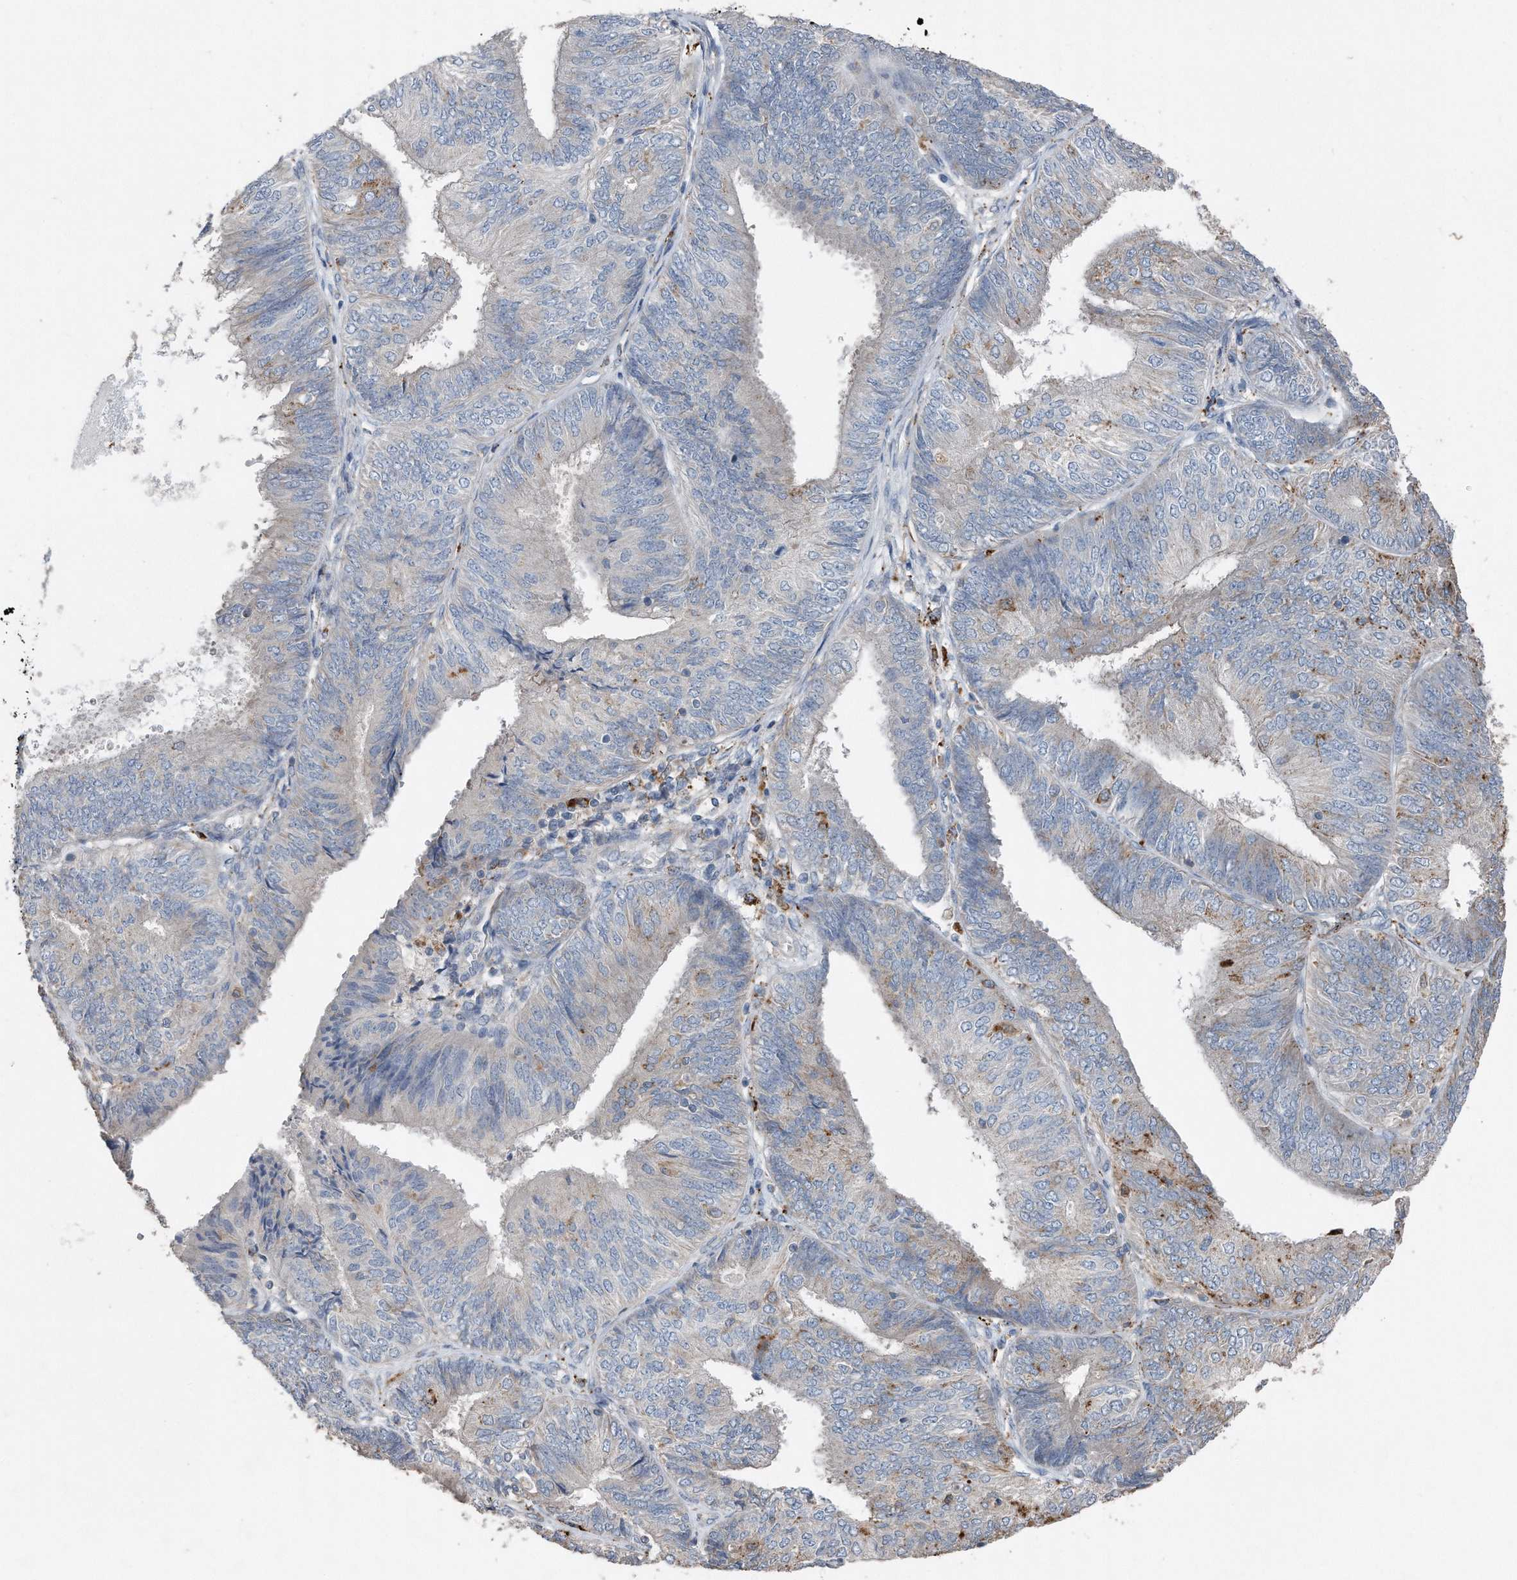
{"staining": {"intensity": "moderate", "quantity": "<25%", "location": "cytoplasmic/membranous"}, "tissue": "endometrial cancer", "cell_type": "Tumor cells", "image_type": "cancer", "snomed": [{"axis": "morphology", "description": "Adenocarcinoma, NOS"}, {"axis": "topography", "description": "Endometrium"}], "caption": "Tumor cells demonstrate low levels of moderate cytoplasmic/membranous staining in approximately <25% of cells in human endometrial adenocarcinoma. (DAB IHC with brightfield microscopy, high magnification).", "gene": "ZNF772", "patient": {"sex": "female", "age": 58}}